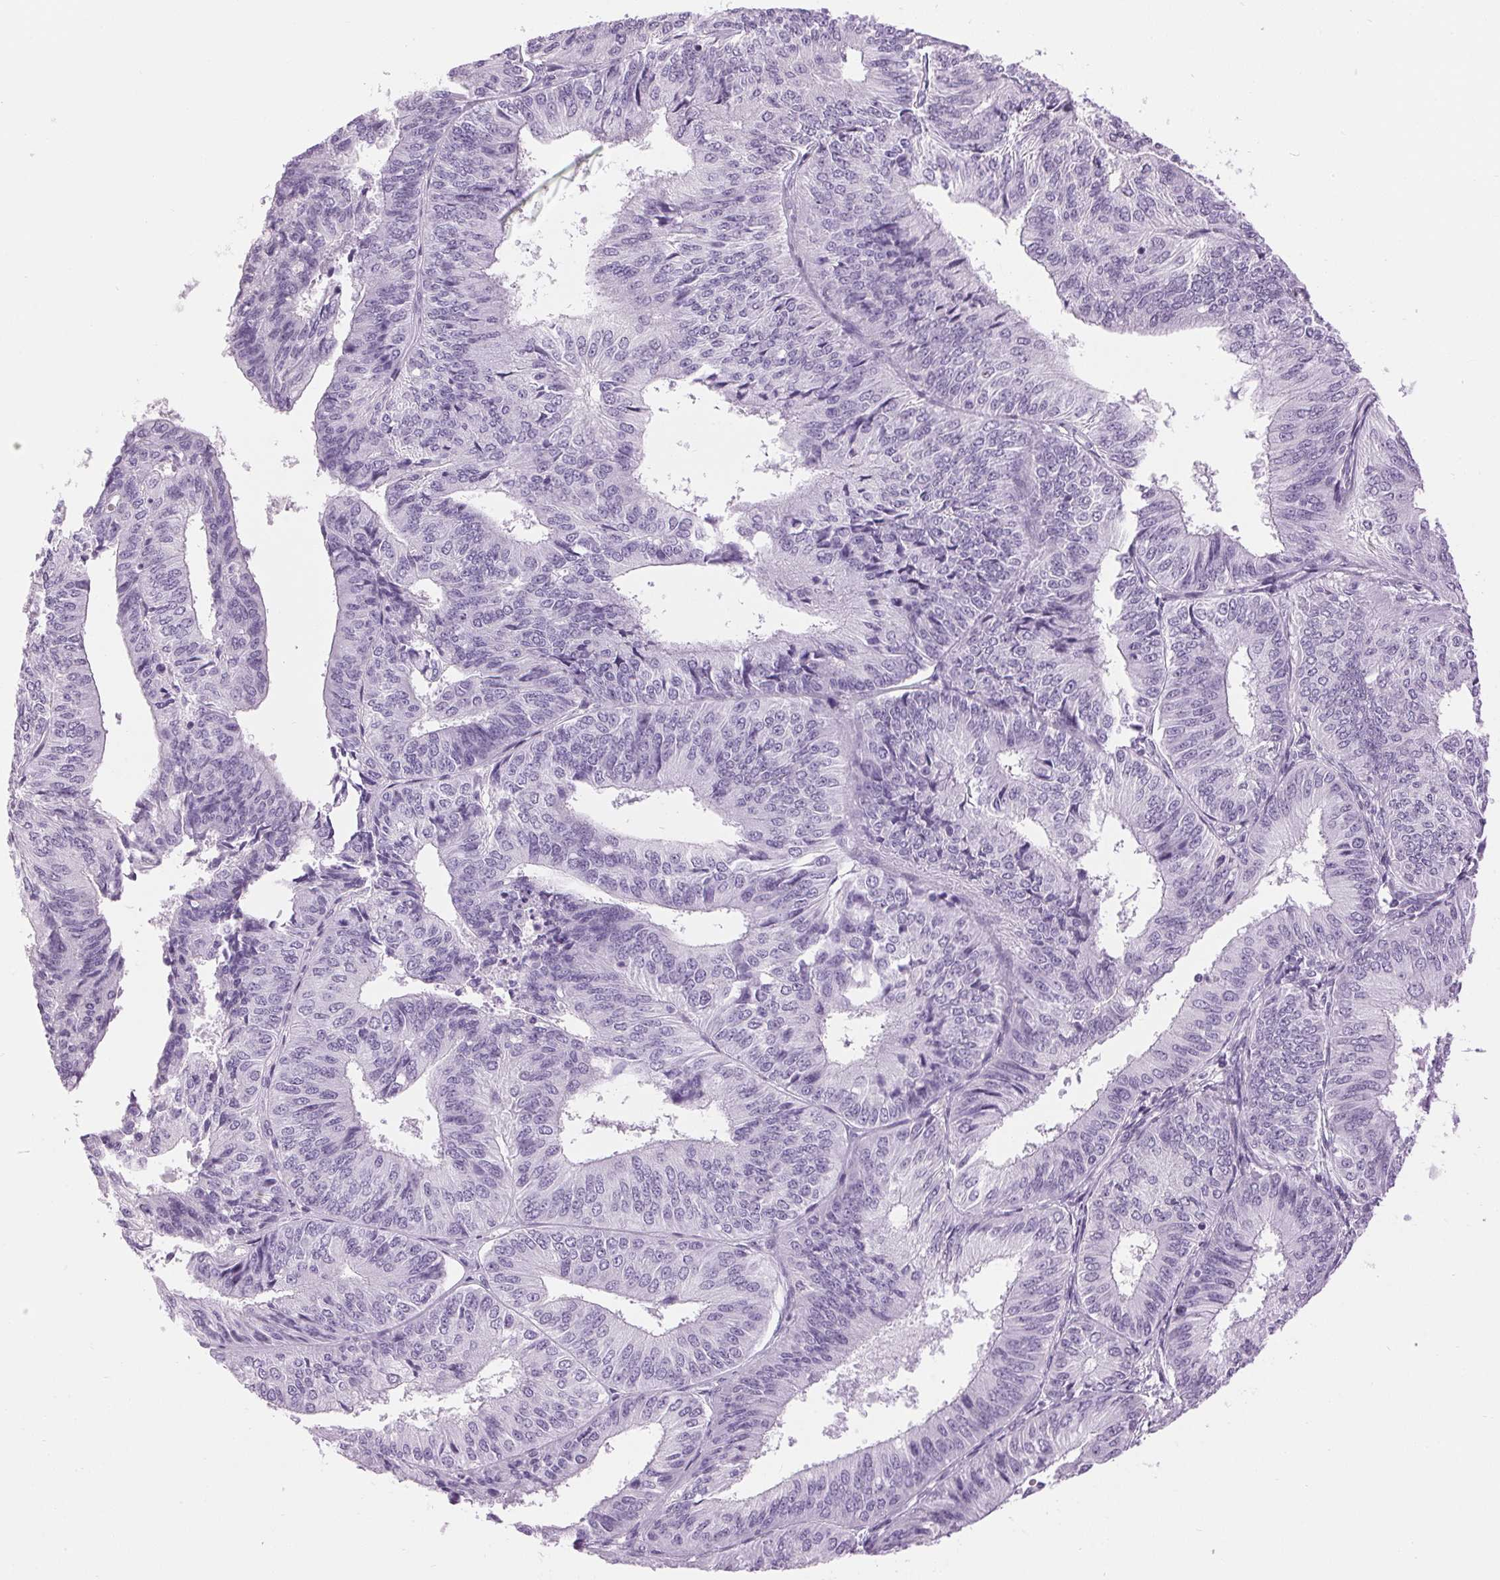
{"staining": {"intensity": "negative", "quantity": "none", "location": "none"}, "tissue": "endometrial cancer", "cell_type": "Tumor cells", "image_type": "cancer", "snomed": [{"axis": "morphology", "description": "Adenocarcinoma, NOS"}, {"axis": "topography", "description": "Endometrium"}], "caption": "DAB (3,3'-diaminobenzidine) immunohistochemical staining of endometrial cancer displays no significant staining in tumor cells.", "gene": "SP7", "patient": {"sex": "female", "age": 58}}